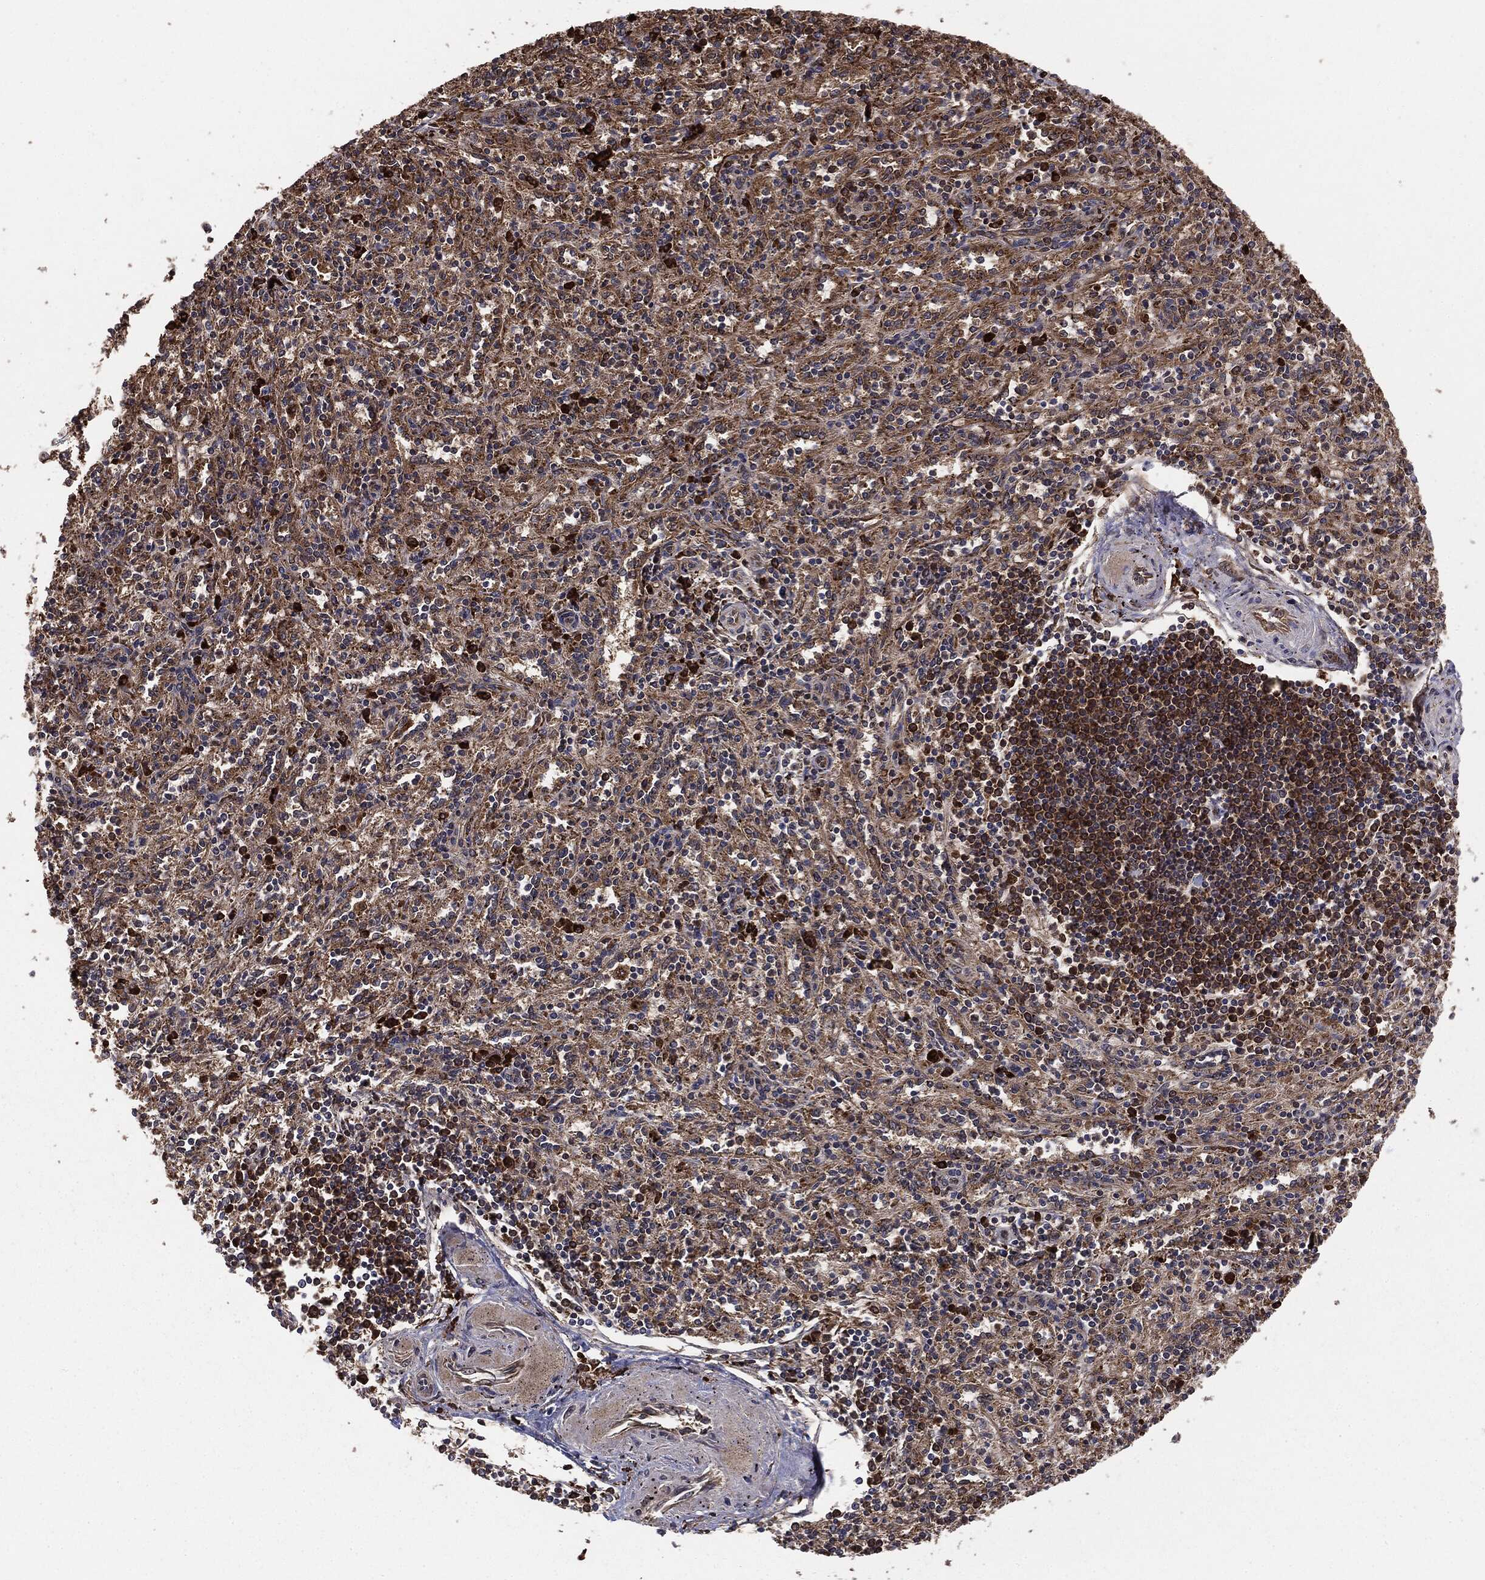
{"staining": {"intensity": "moderate", "quantity": "25%-75%", "location": "cytoplasmic/membranous"}, "tissue": "spleen", "cell_type": "Cells in red pulp", "image_type": "normal", "snomed": [{"axis": "morphology", "description": "Normal tissue, NOS"}, {"axis": "topography", "description": "Spleen"}], "caption": "IHC (DAB) staining of unremarkable human spleen demonstrates moderate cytoplasmic/membranous protein expression in about 25%-75% of cells in red pulp.", "gene": "NME1", "patient": {"sex": "male", "age": 69}}